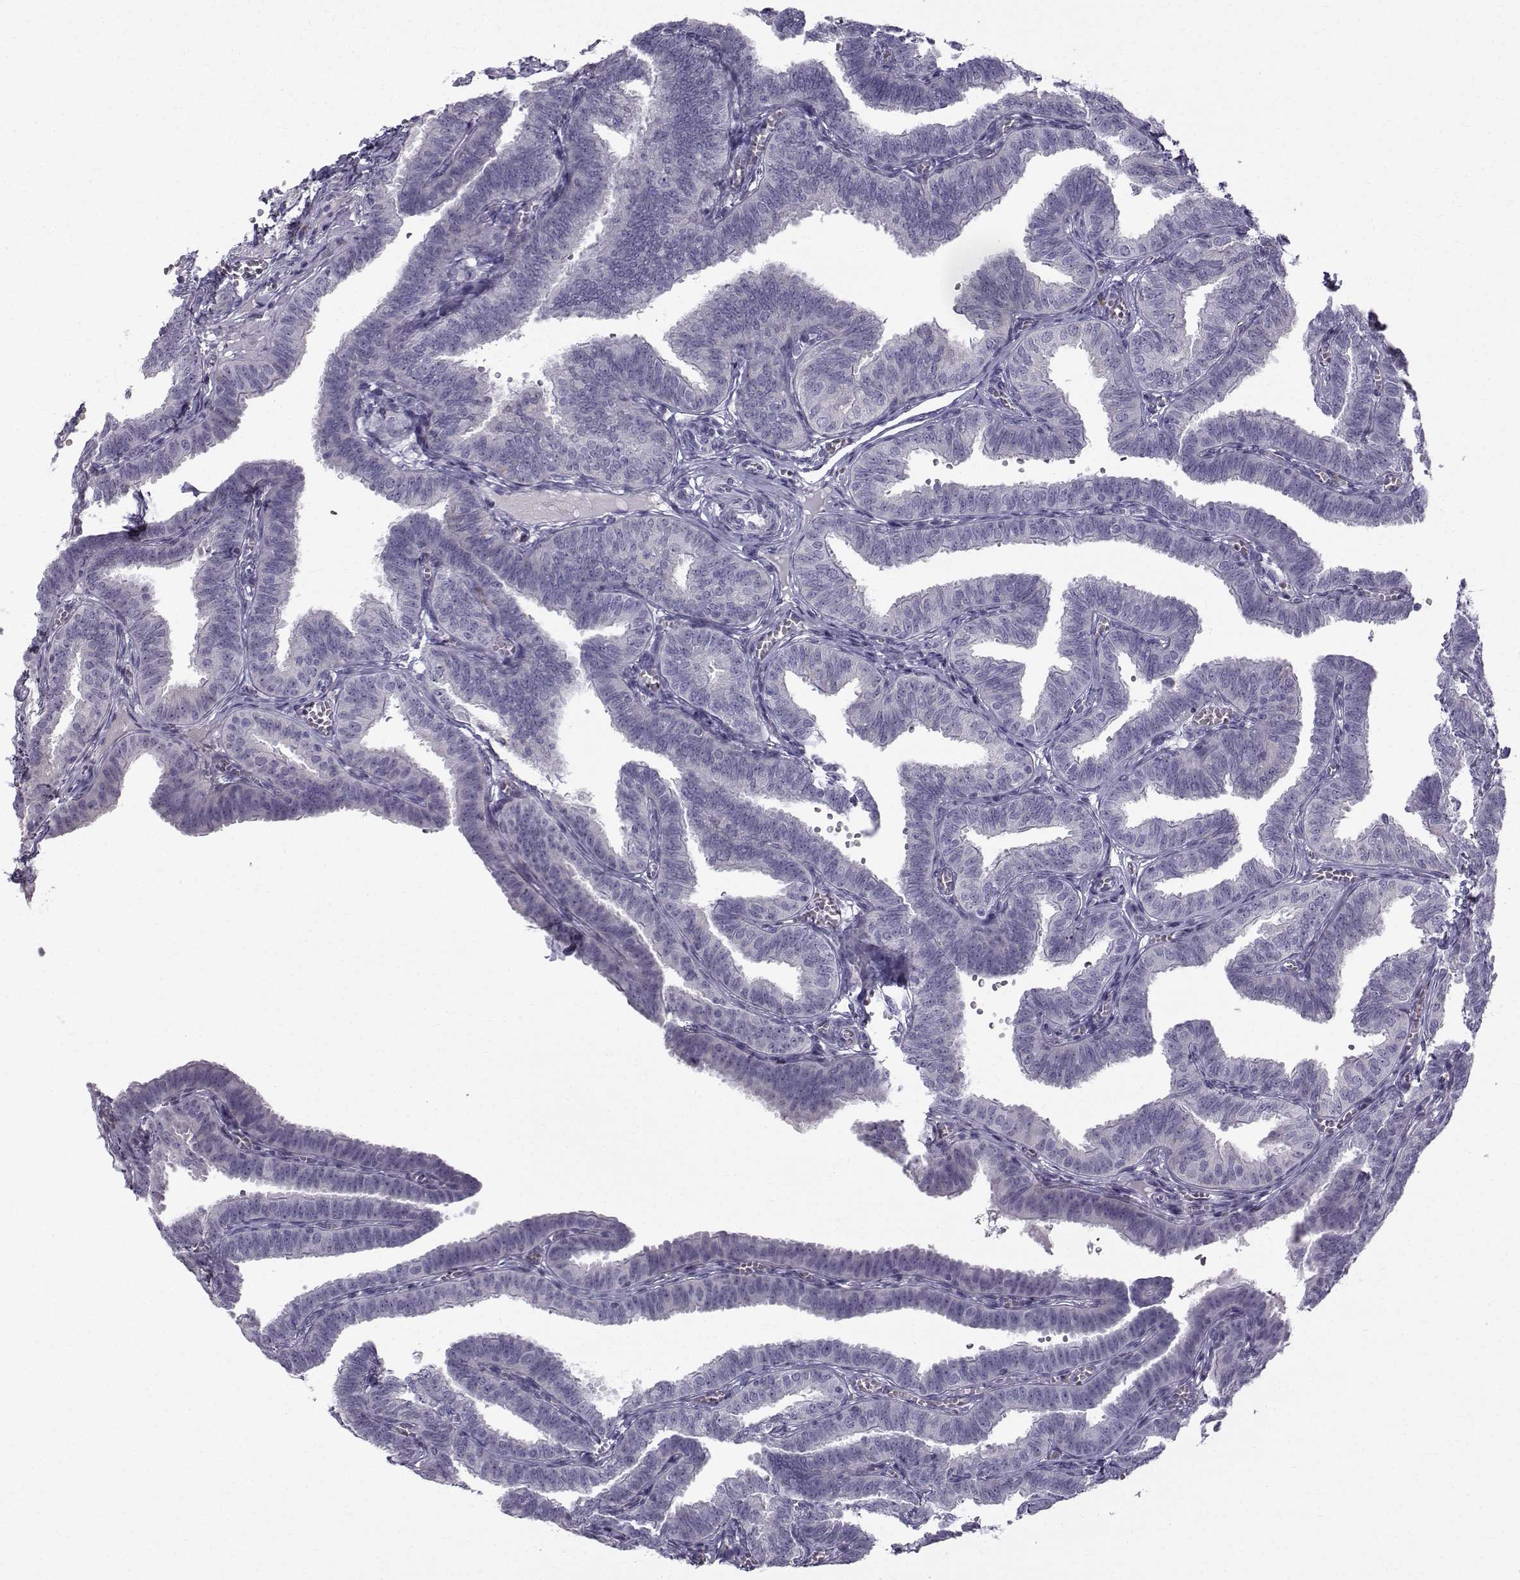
{"staining": {"intensity": "weak", "quantity": "<25%", "location": "cytoplasmic/membranous"}, "tissue": "fallopian tube", "cell_type": "Glandular cells", "image_type": "normal", "snomed": [{"axis": "morphology", "description": "Normal tissue, NOS"}, {"axis": "topography", "description": "Fallopian tube"}], "caption": "This is a image of IHC staining of normal fallopian tube, which shows no staining in glandular cells.", "gene": "ROPN1B", "patient": {"sex": "female", "age": 25}}